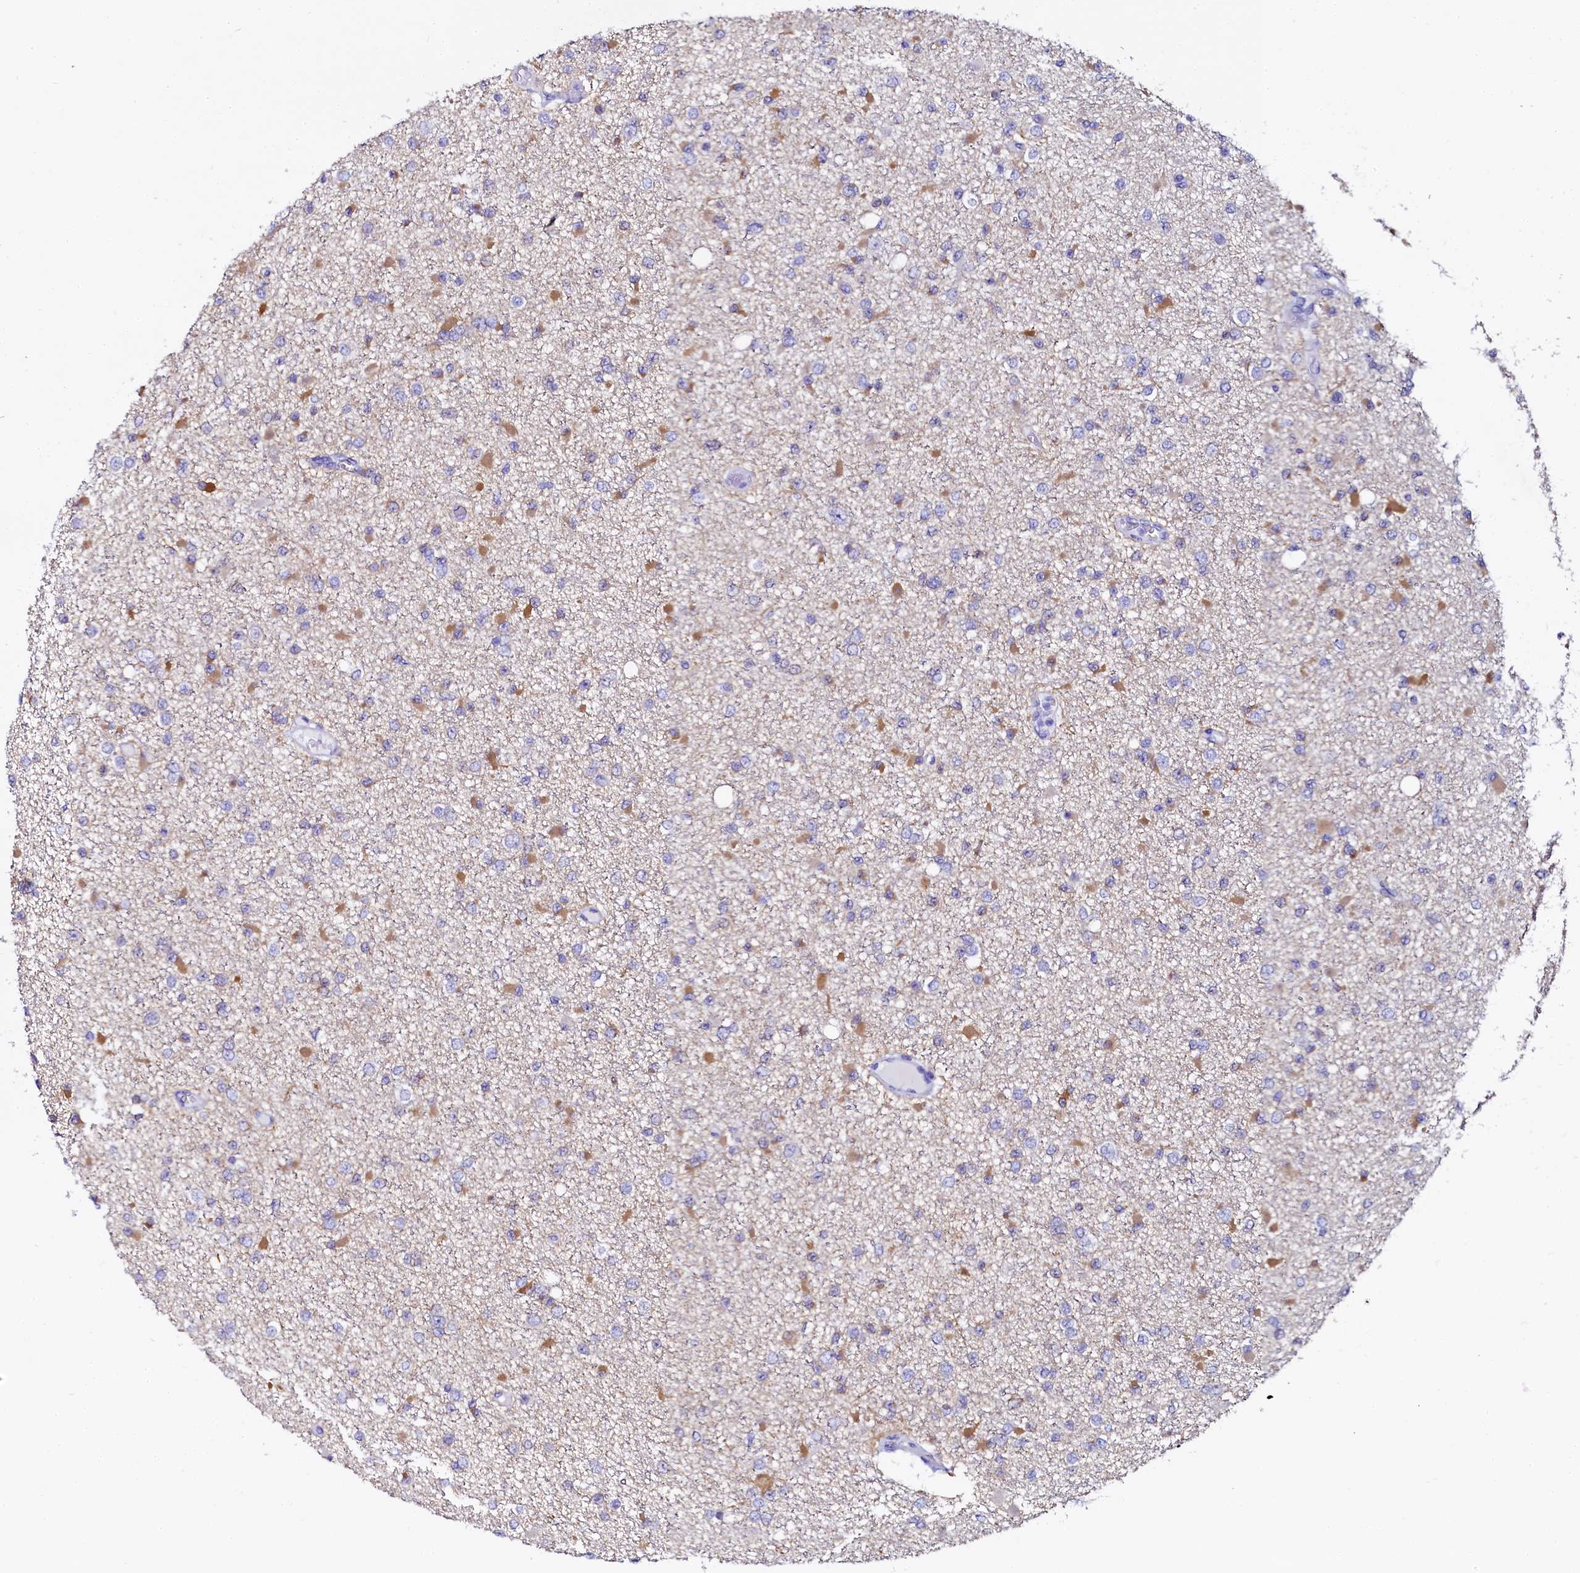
{"staining": {"intensity": "moderate", "quantity": "<25%", "location": "cytoplasmic/membranous"}, "tissue": "glioma", "cell_type": "Tumor cells", "image_type": "cancer", "snomed": [{"axis": "morphology", "description": "Glioma, malignant, Low grade"}, {"axis": "topography", "description": "Brain"}], "caption": "Malignant glioma (low-grade) stained with DAB immunohistochemistry (IHC) shows low levels of moderate cytoplasmic/membranous positivity in about <25% of tumor cells.", "gene": "SORD", "patient": {"sex": "female", "age": 22}}